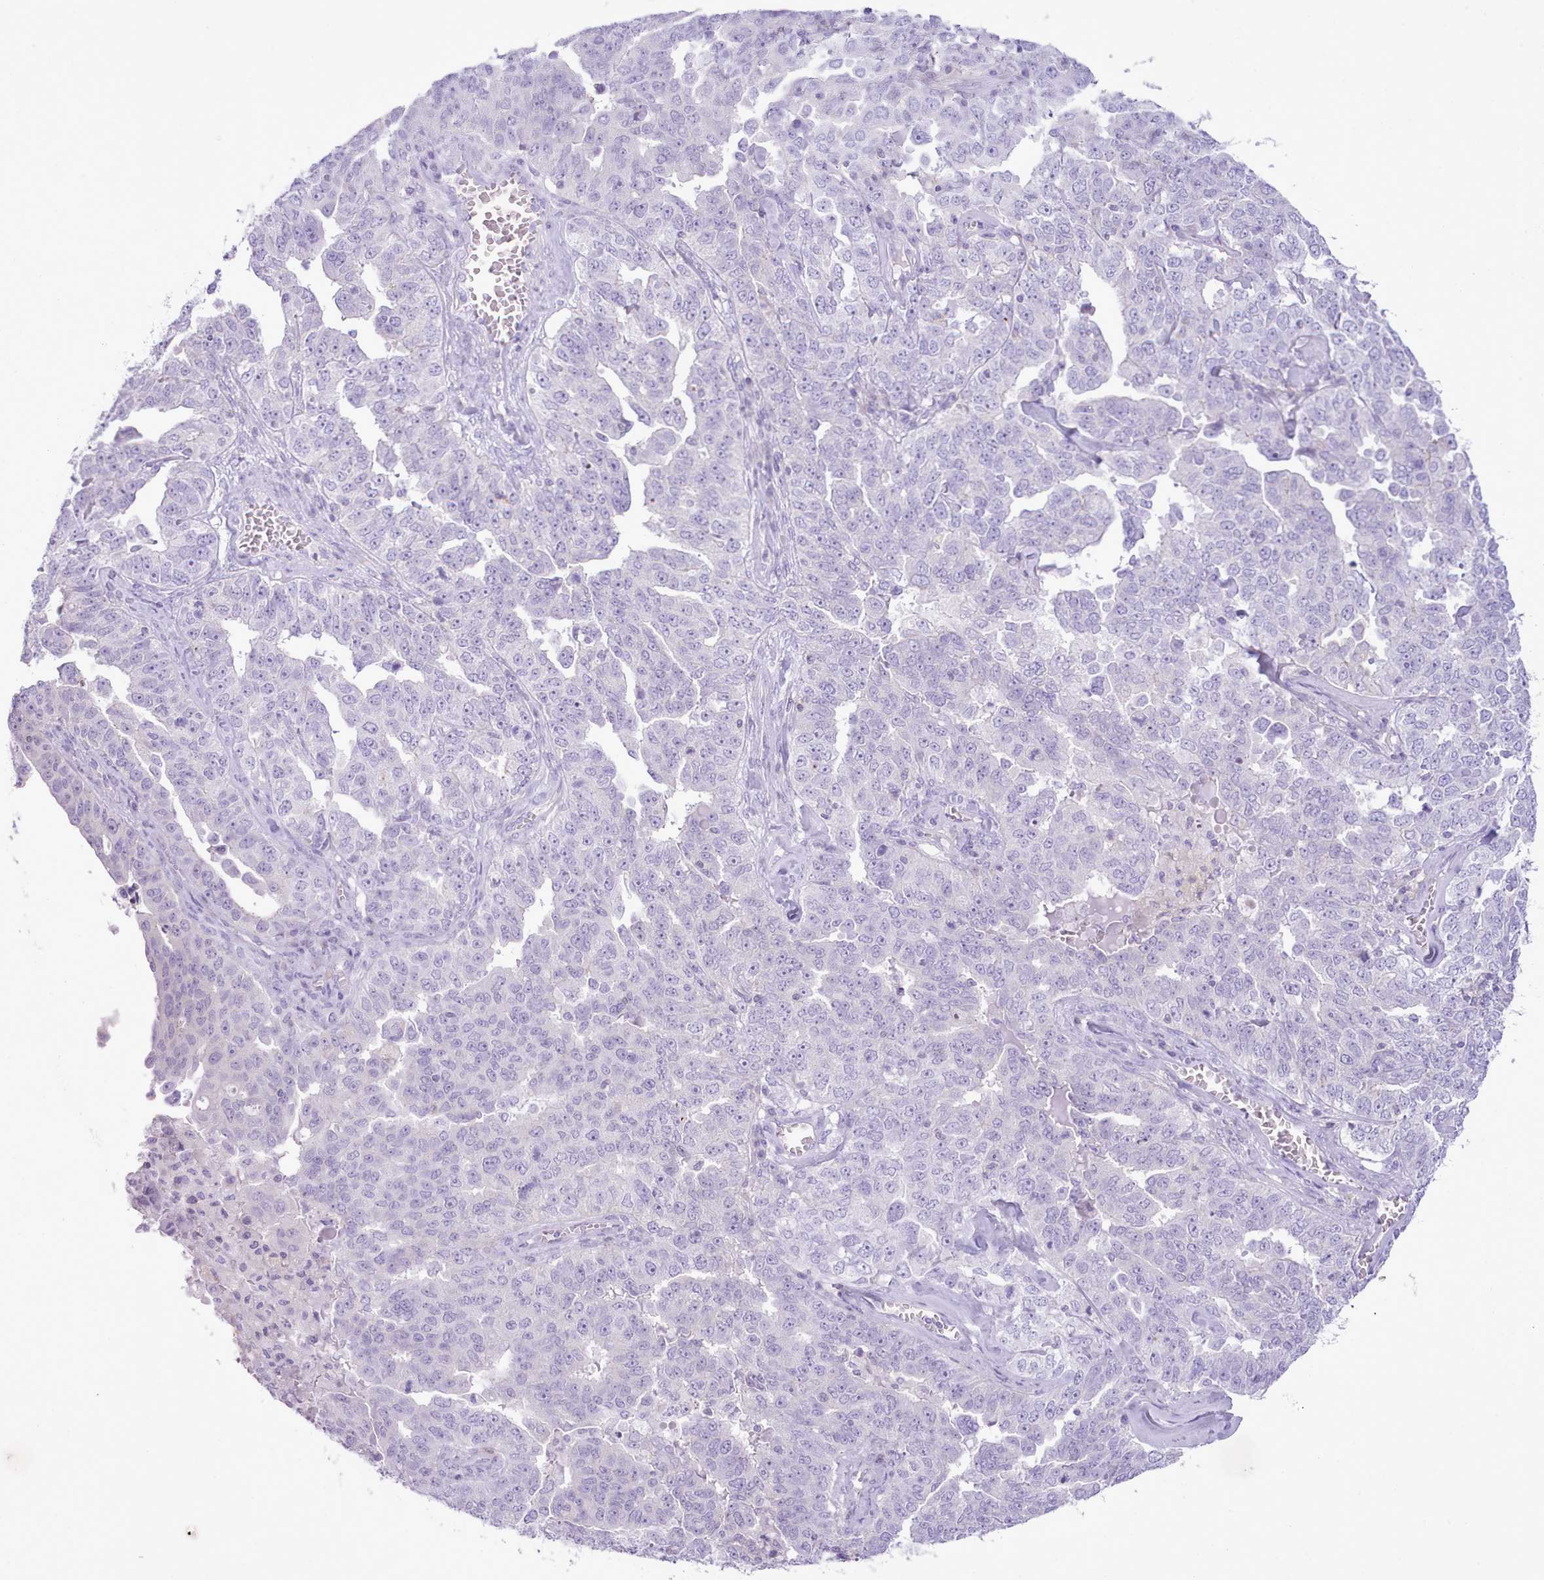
{"staining": {"intensity": "negative", "quantity": "none", "location": "none"}, "tissue": "ovarian cancer", "cell_type": "Tumor cells", "image_type": "cancer", "snomed": [{"axis": "morphology", "description": "Carcinoma, endometroid"}, {"axis": "topography", "description": "Ovary"}], "caption": "A high-resolution micrograph shows immunohistochemistry staining of ovarian cancer, which displays no significant positivity in tumor cells.", "gene": "MDFI", "patient": {"sex": "female", "age": 62}}